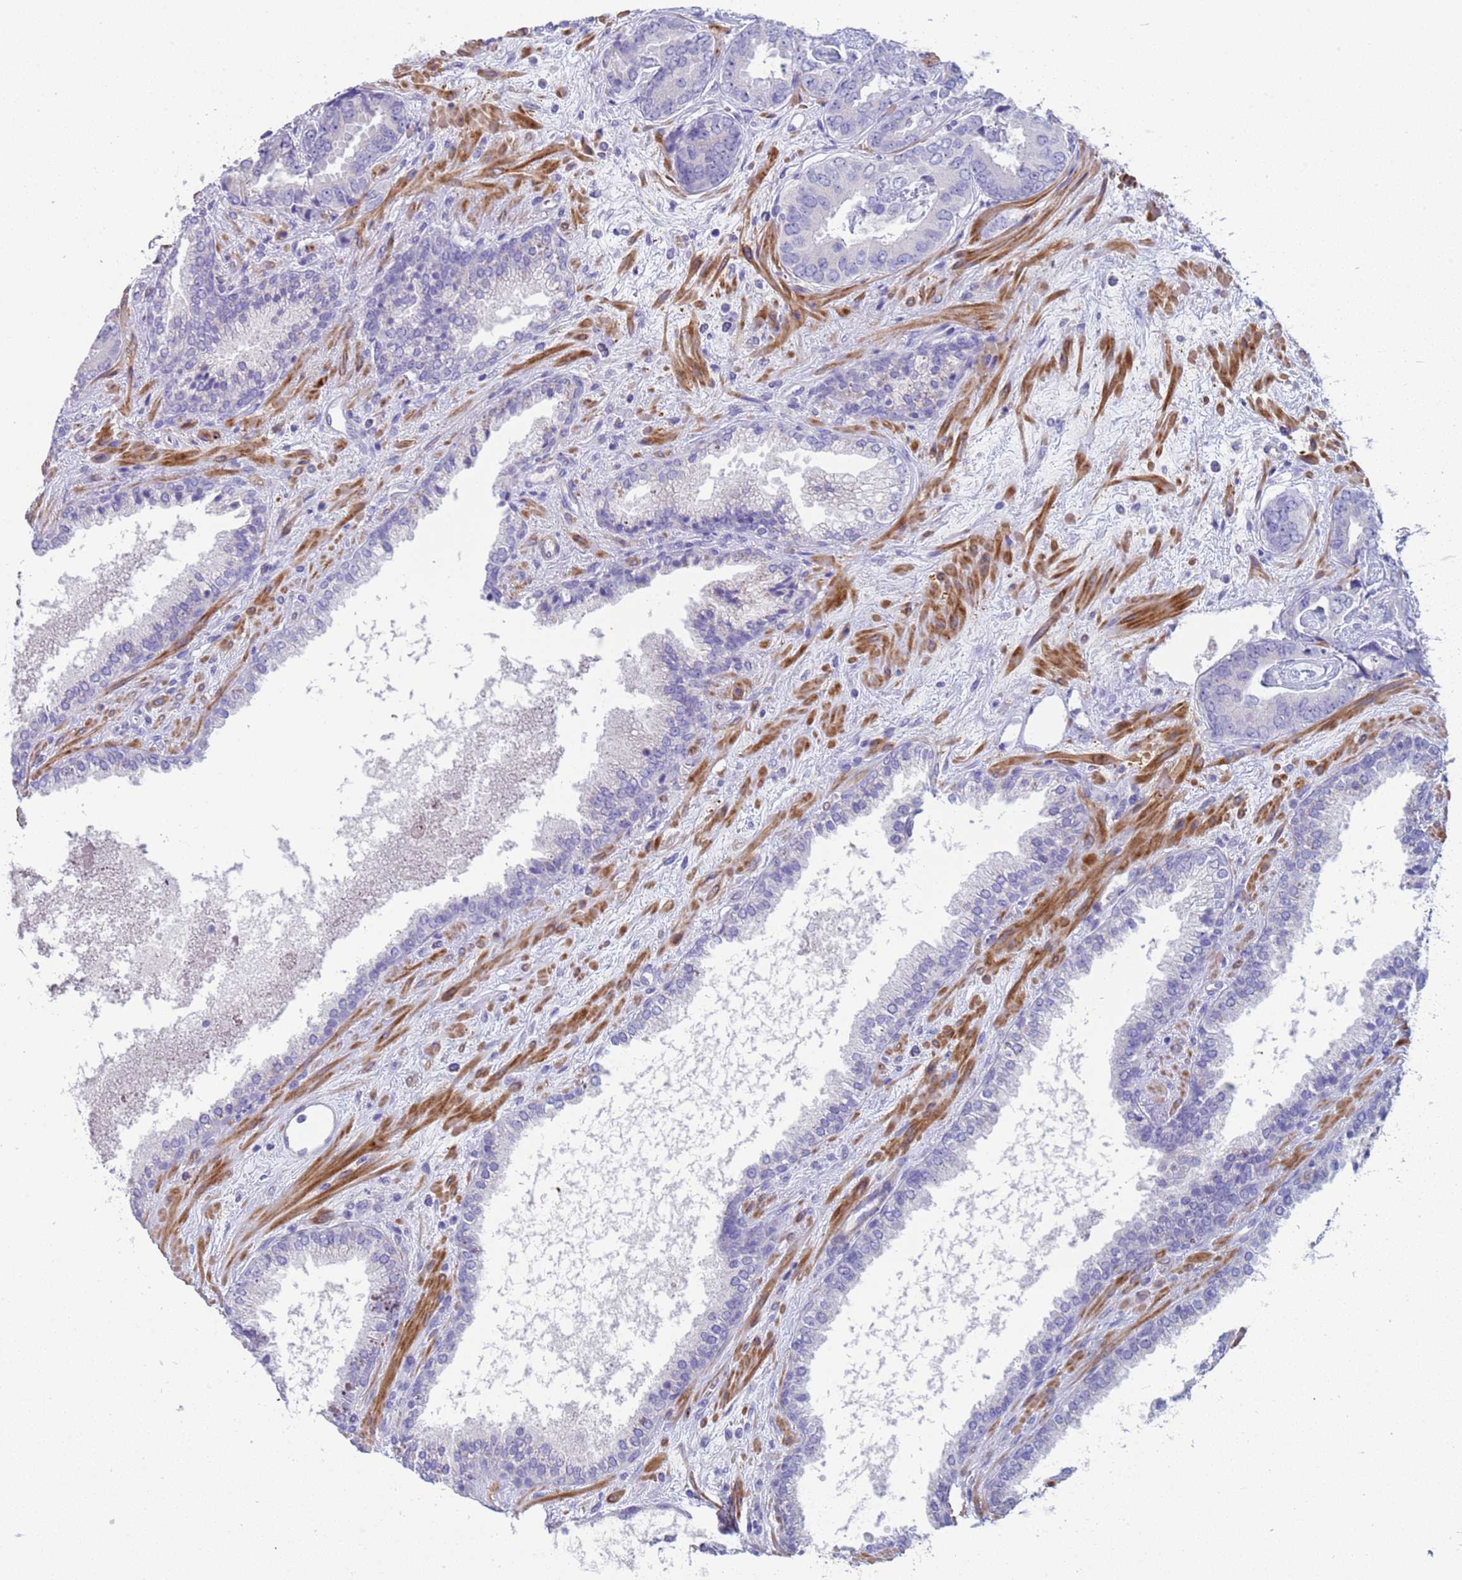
{"staining": {"intensity": "negative", "quantity": "none", "location": "none"}, "tissue": "prostate cancer", "cell_type": "Tumor cells", "image_type": "cancer", "snomed": [{"axis": "morphology", "description": "Adenocarcinoma, High grade"}, {"axis": "topography", "description": "Prostate"}], "caption": "Prostate adenocarcinoma (high-grade) was stained to show a protein in brown. There is no significant expression in tumor cells. Brightfield microscopy of immunohistochemistry (IHC) stained with DAB (brown) and hematoxylin (blue), captured at high magnification.", "gene": "KBTBD3", "patient": {"sex": "male", "age": 71}}